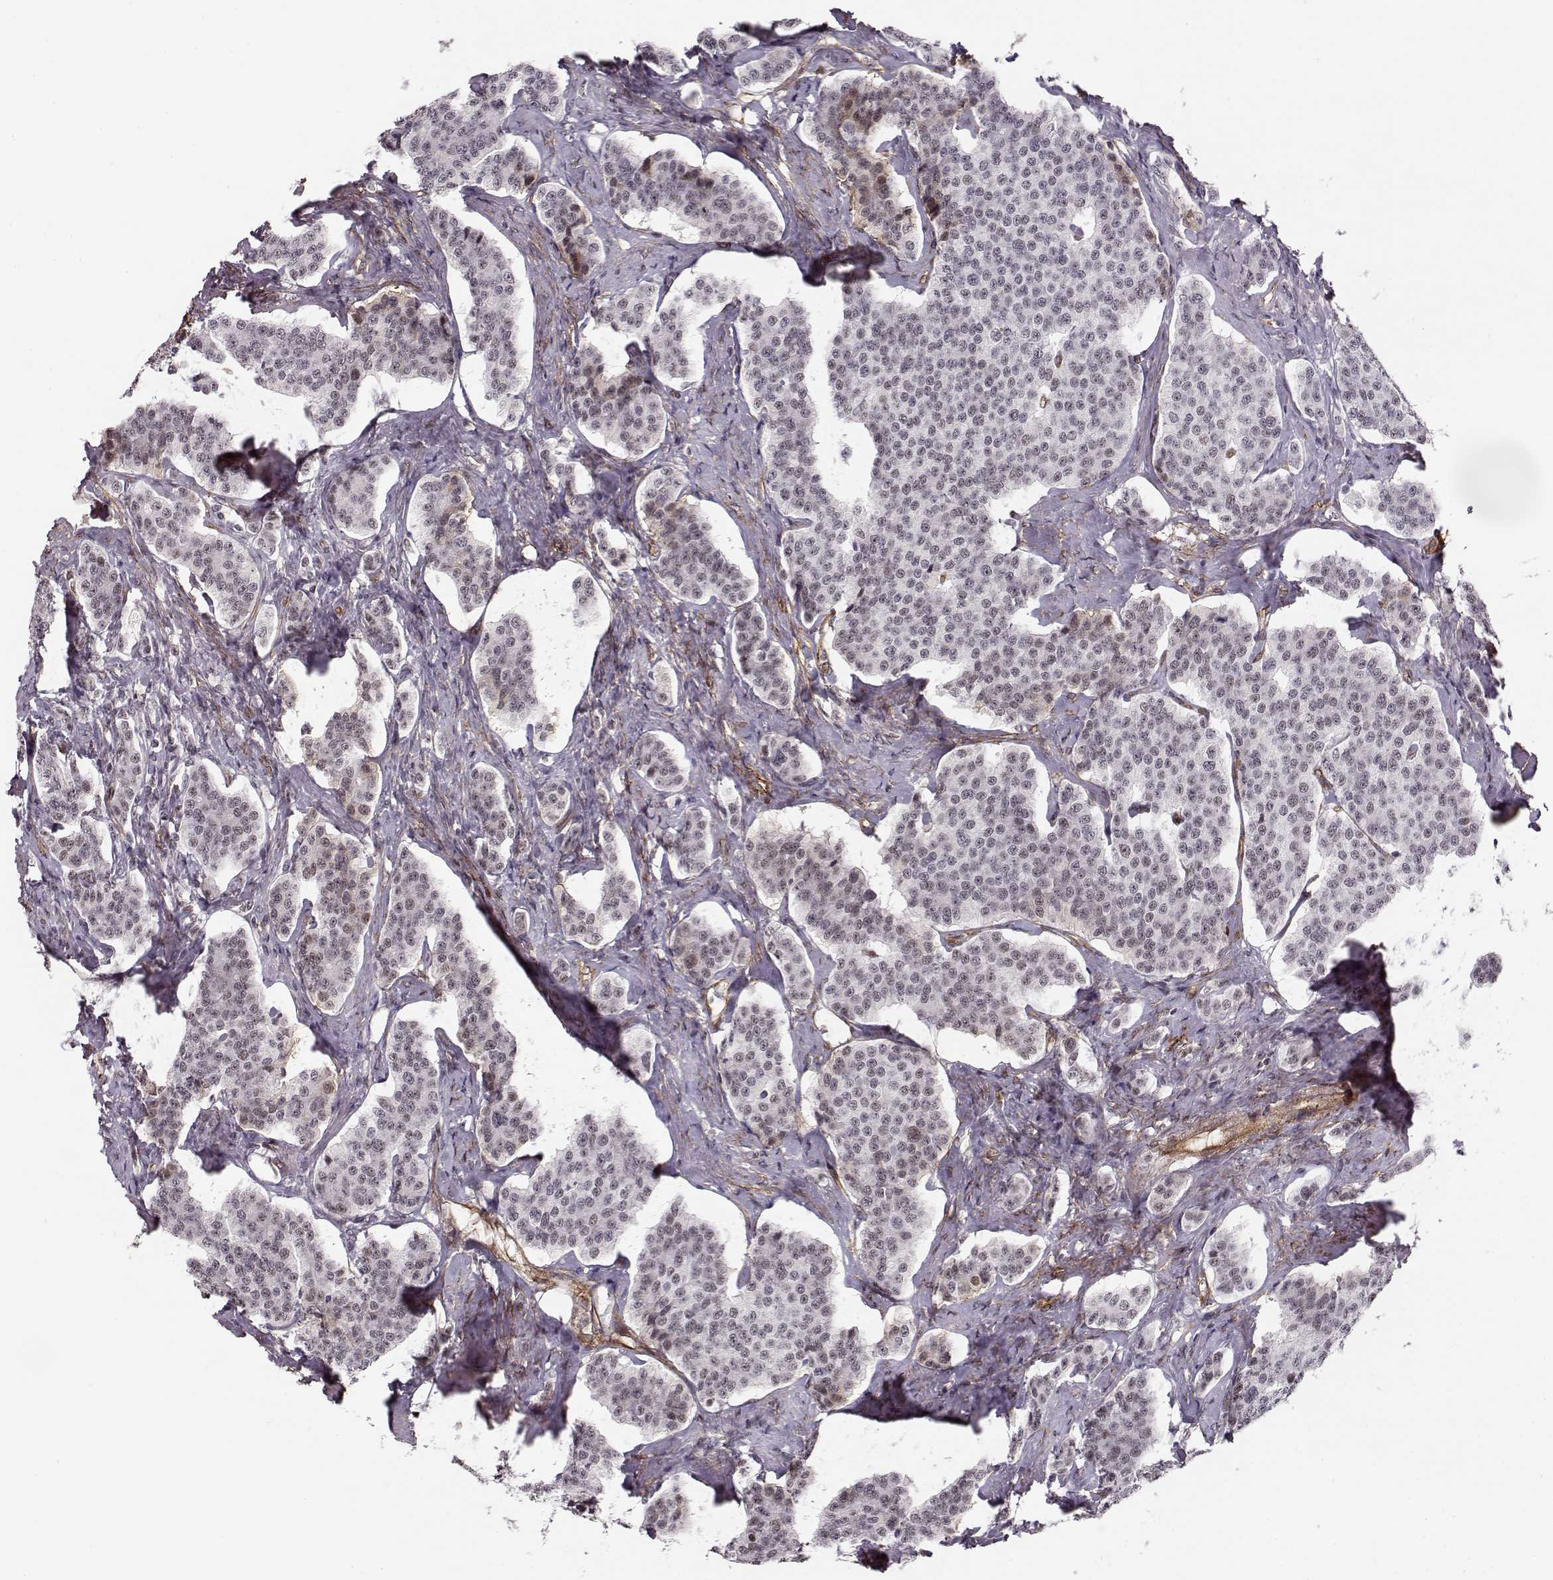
{"staining": {"intensity": "weak", "quantity": "<25%", "location": "nuclear"}, "tissue": "carcinoid", "cell_type": "Tumor cells", "image_type": "cancer", "snomed": [{"axis": "morphology", "description": "Carcinoid, malignant, NOS"}, {"axis": "topography", "description": "Small intestine"}], "caption": "Immunohistochemistry (IHC) photomicrograph of neoplastic tissue: human carcinoid stained with DAB (3,3'-diaminobenzidine) displays no significant protein staining in tumor cells.", "gene": "CIR1", "patient": {"sex": "female", "age": 58}}